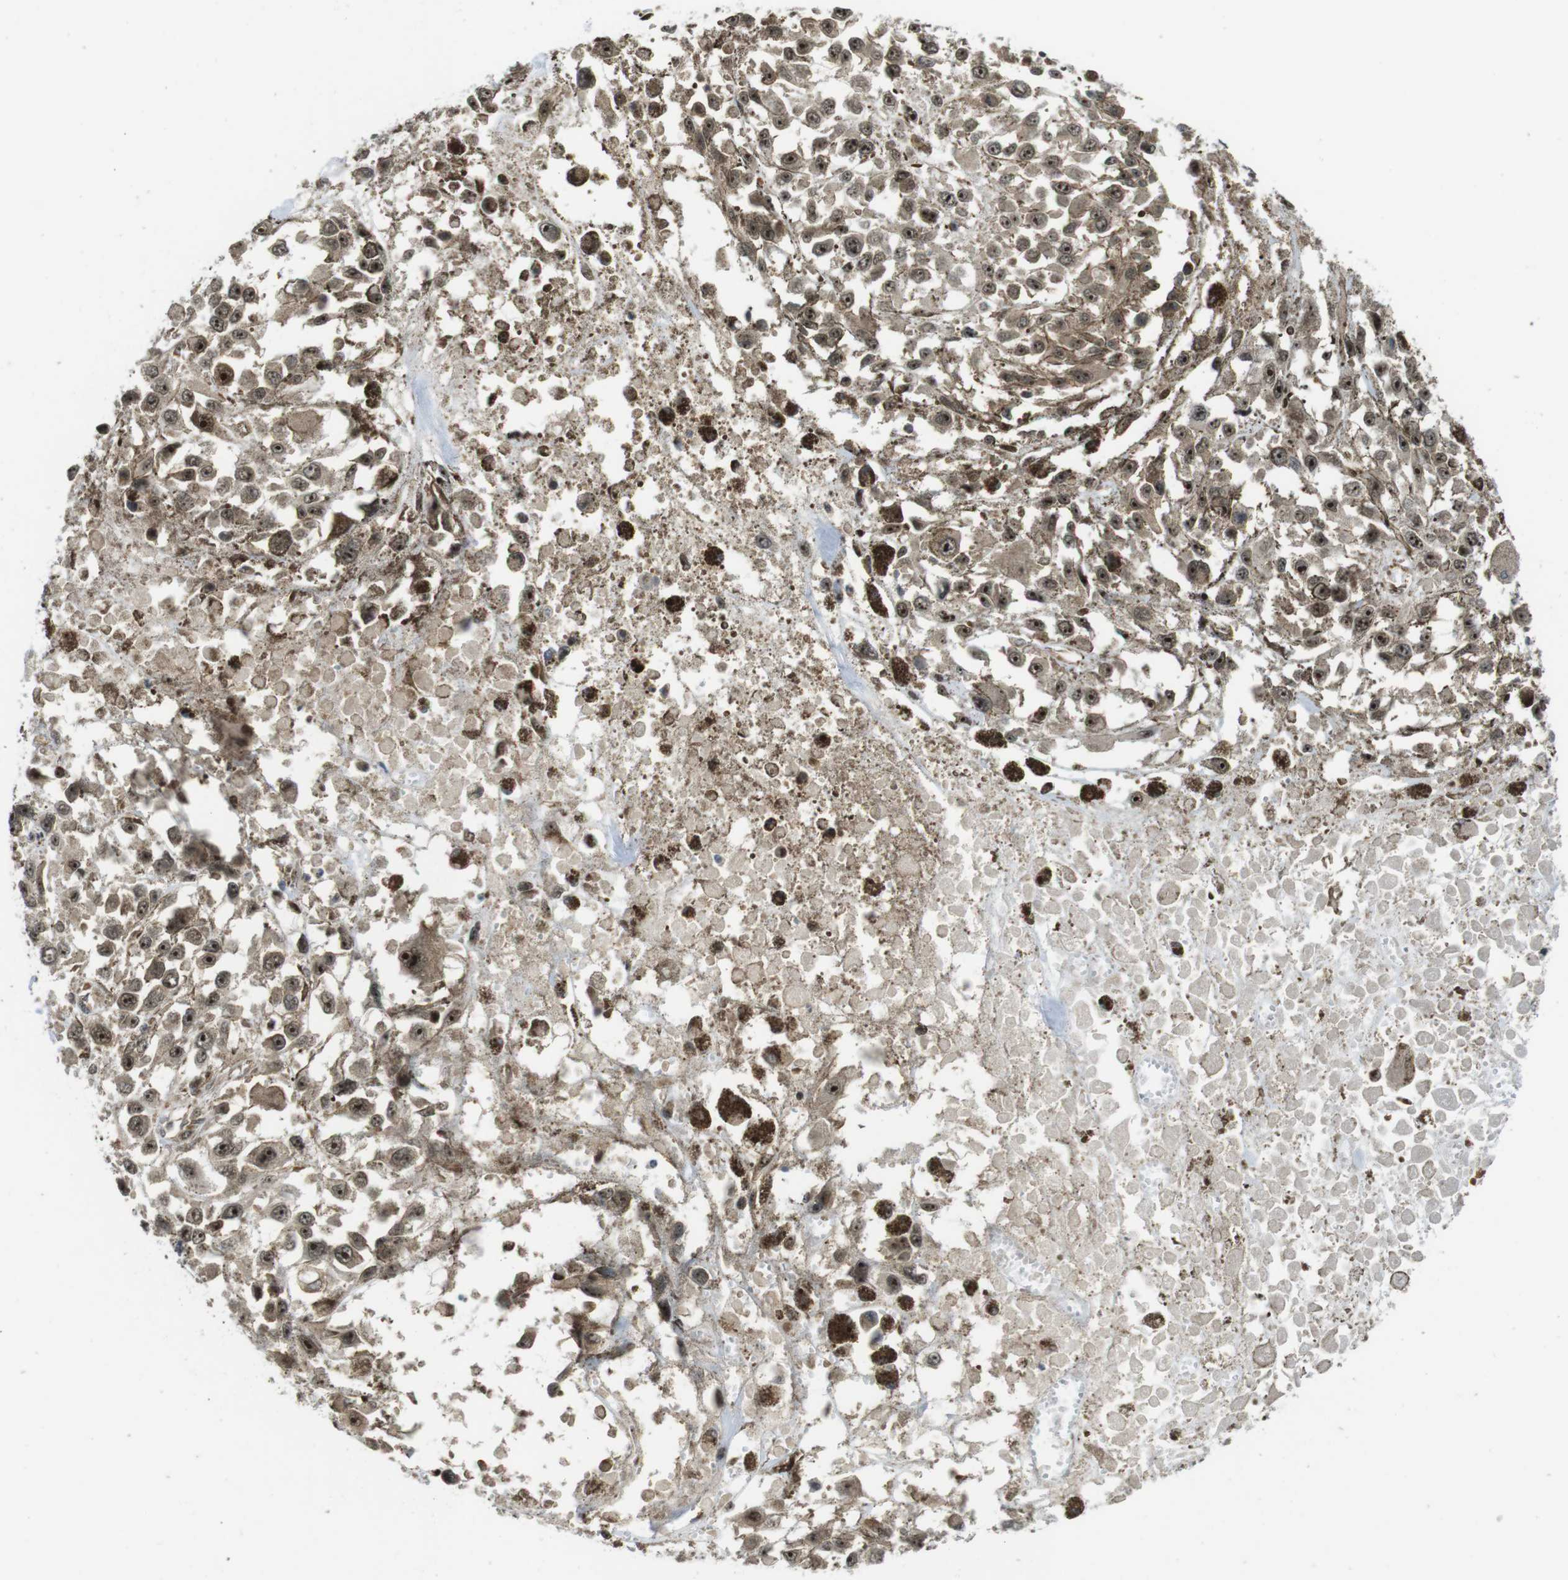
{"staining": {"intensity": "moderate", "quantity": ">75%", "location": "cytoplasmic/membranous,nuclear"}, "tissue": "melanoma", "cell_type": "Tumor cells", "image_type": "cancer", "snomed": [{"axis": "morphology", "description": "Malignant melanoma, Metastatic site"}, {"axis": "topography", "description": "Lymph node"}], "caption": "Moderate cytoplasmic/membranous and nuclear expression for a protein is appreciated in about >75% of tumor cells of melanoma using immunohistochemistry.", "gene": "CC2D1A", "patient": {"sex": "male", "age": 59}}